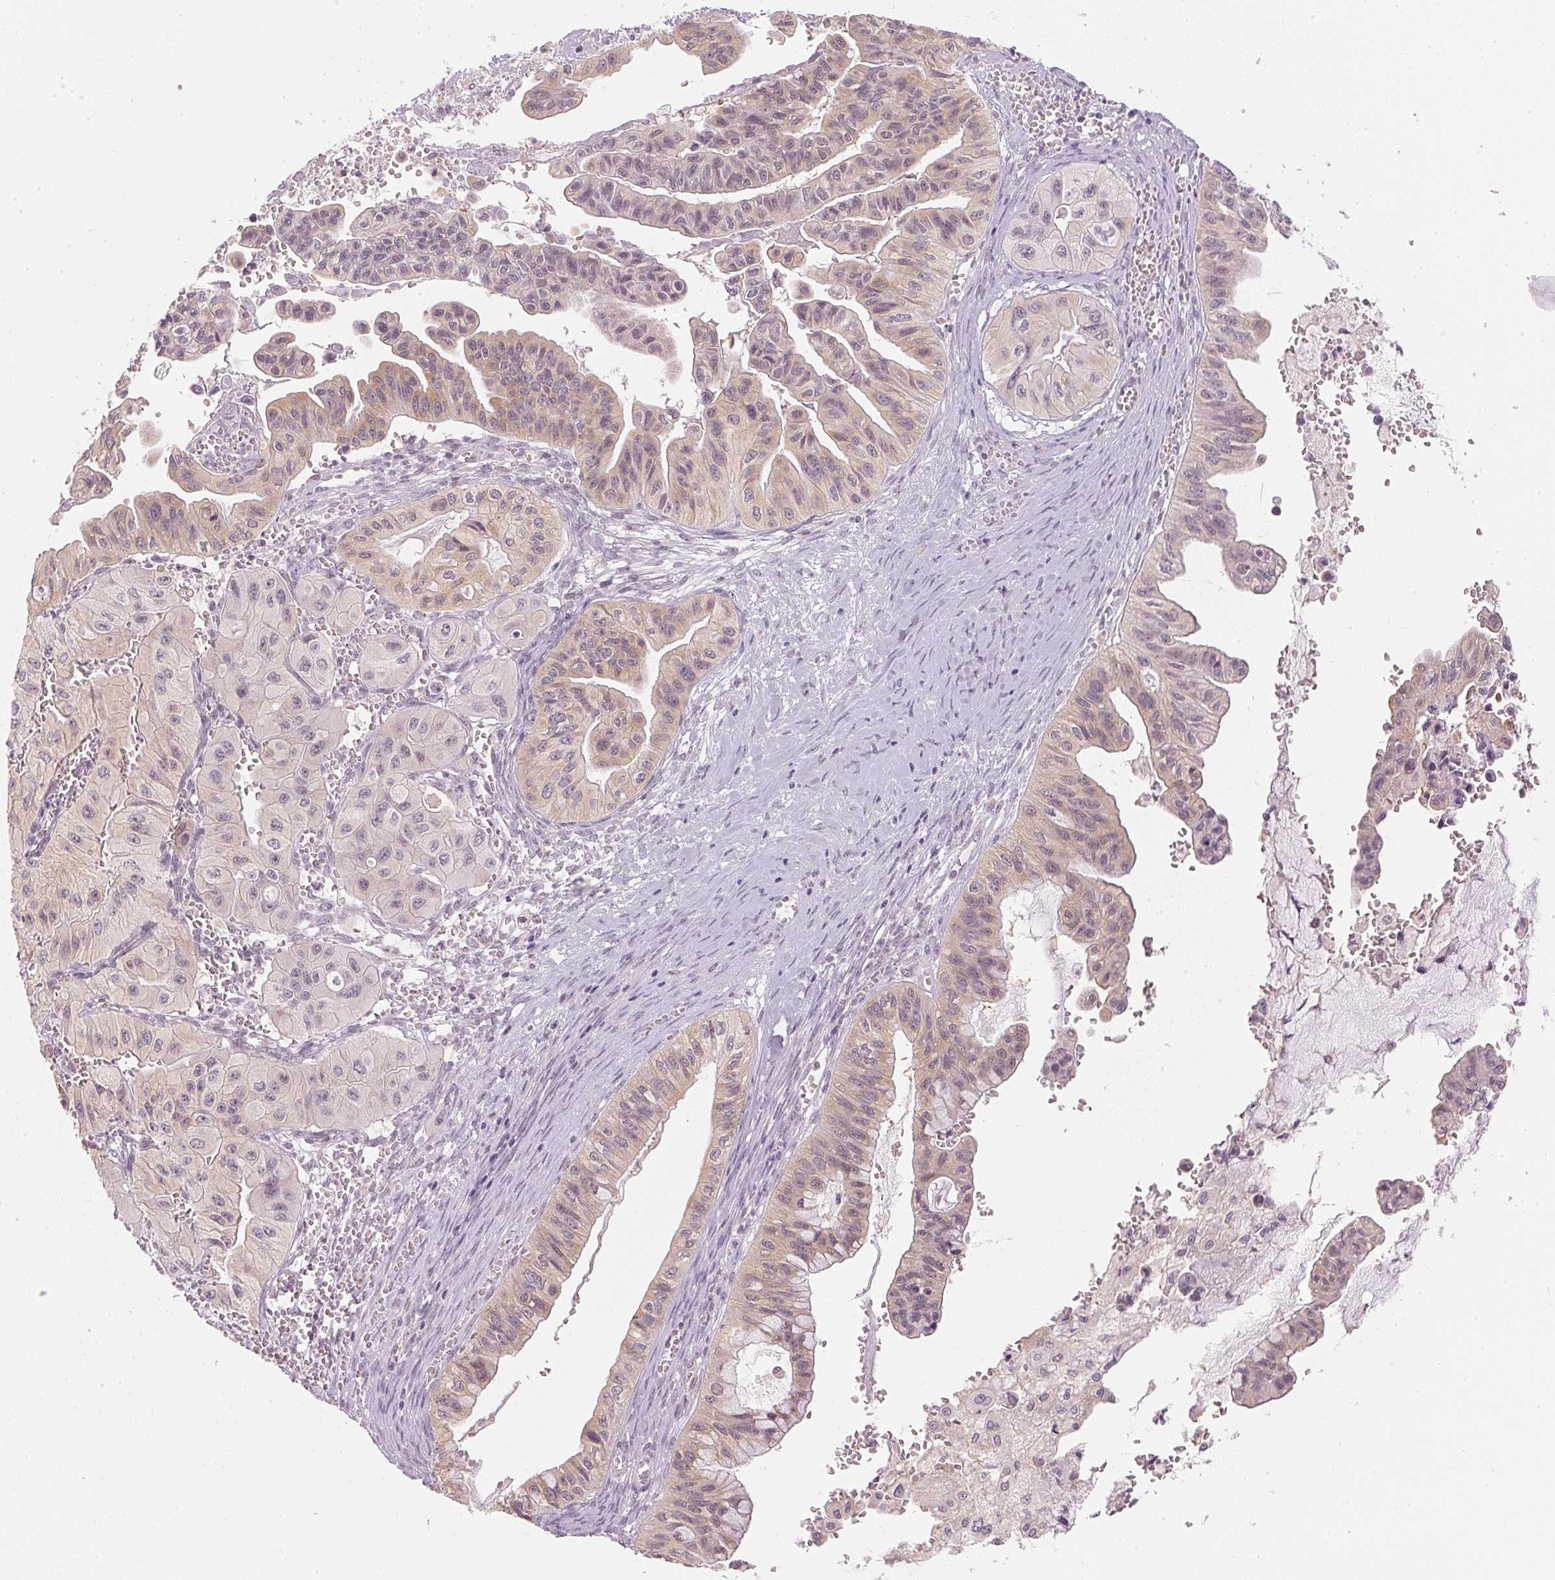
{"staining": {"intensity": "weak", "quantity": "25%-75%", "location": "cytoplasmic/membranous,nuclear"}, "tissue": "ovarian cancer", "cell_type": "Tumor cells", "image_type": "cancer", "snomed": [{"axis": "morphology", "description": "Cystadenocarcinoma, mucinous, NOS"}, {"axis": "topography", "description": "Ovary"}], "caption": "Ovarian mucinous cystadenocarcinoma tissue shows weak cytoplasmic/membranous and nuclear expression in about 25%-75% of tumor cells", "gene": "KPRP", "patient": {"sex": "female", "age": 72}}